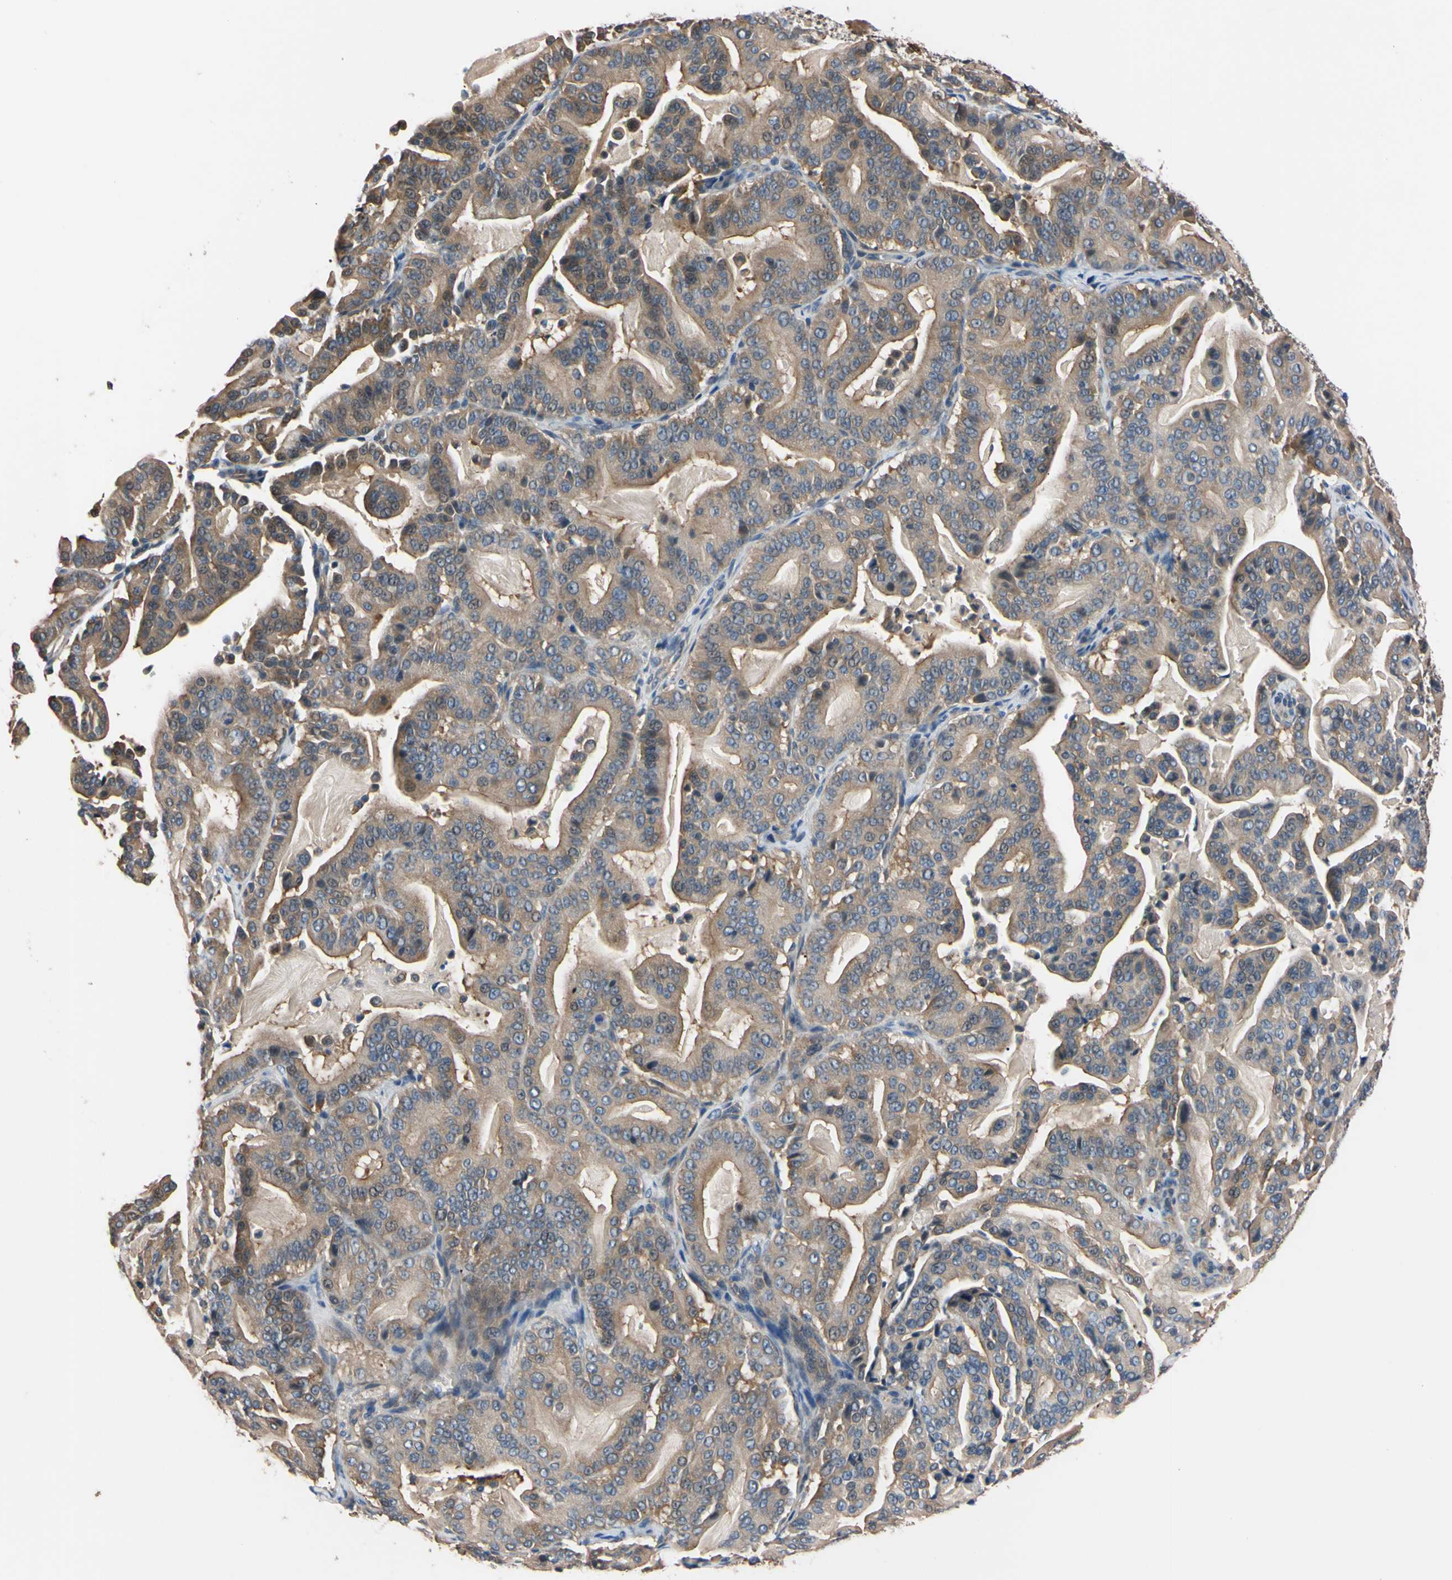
{"staining": {"intensity": "weak", "quantity": ">75%", "location": "cytoplasmic/membranous"}, "tissue": "pancreatic cancer", "cell_type": "Tumor cells", "image_type": "cancer", "snomed": [{"axis": "morphology", "description": "Adenocarcinoma, NOS"}, {"axis": "topography", "description": "Pancreas"}], "caption": "Brown immunohistochemical staining in pancreatic adenocarcinoma displays weak cytoplasmic/membranous staining in about >75% of tumor cells.", "gene": "RARS1", "patient": {"sex": "male", "age": 63}}